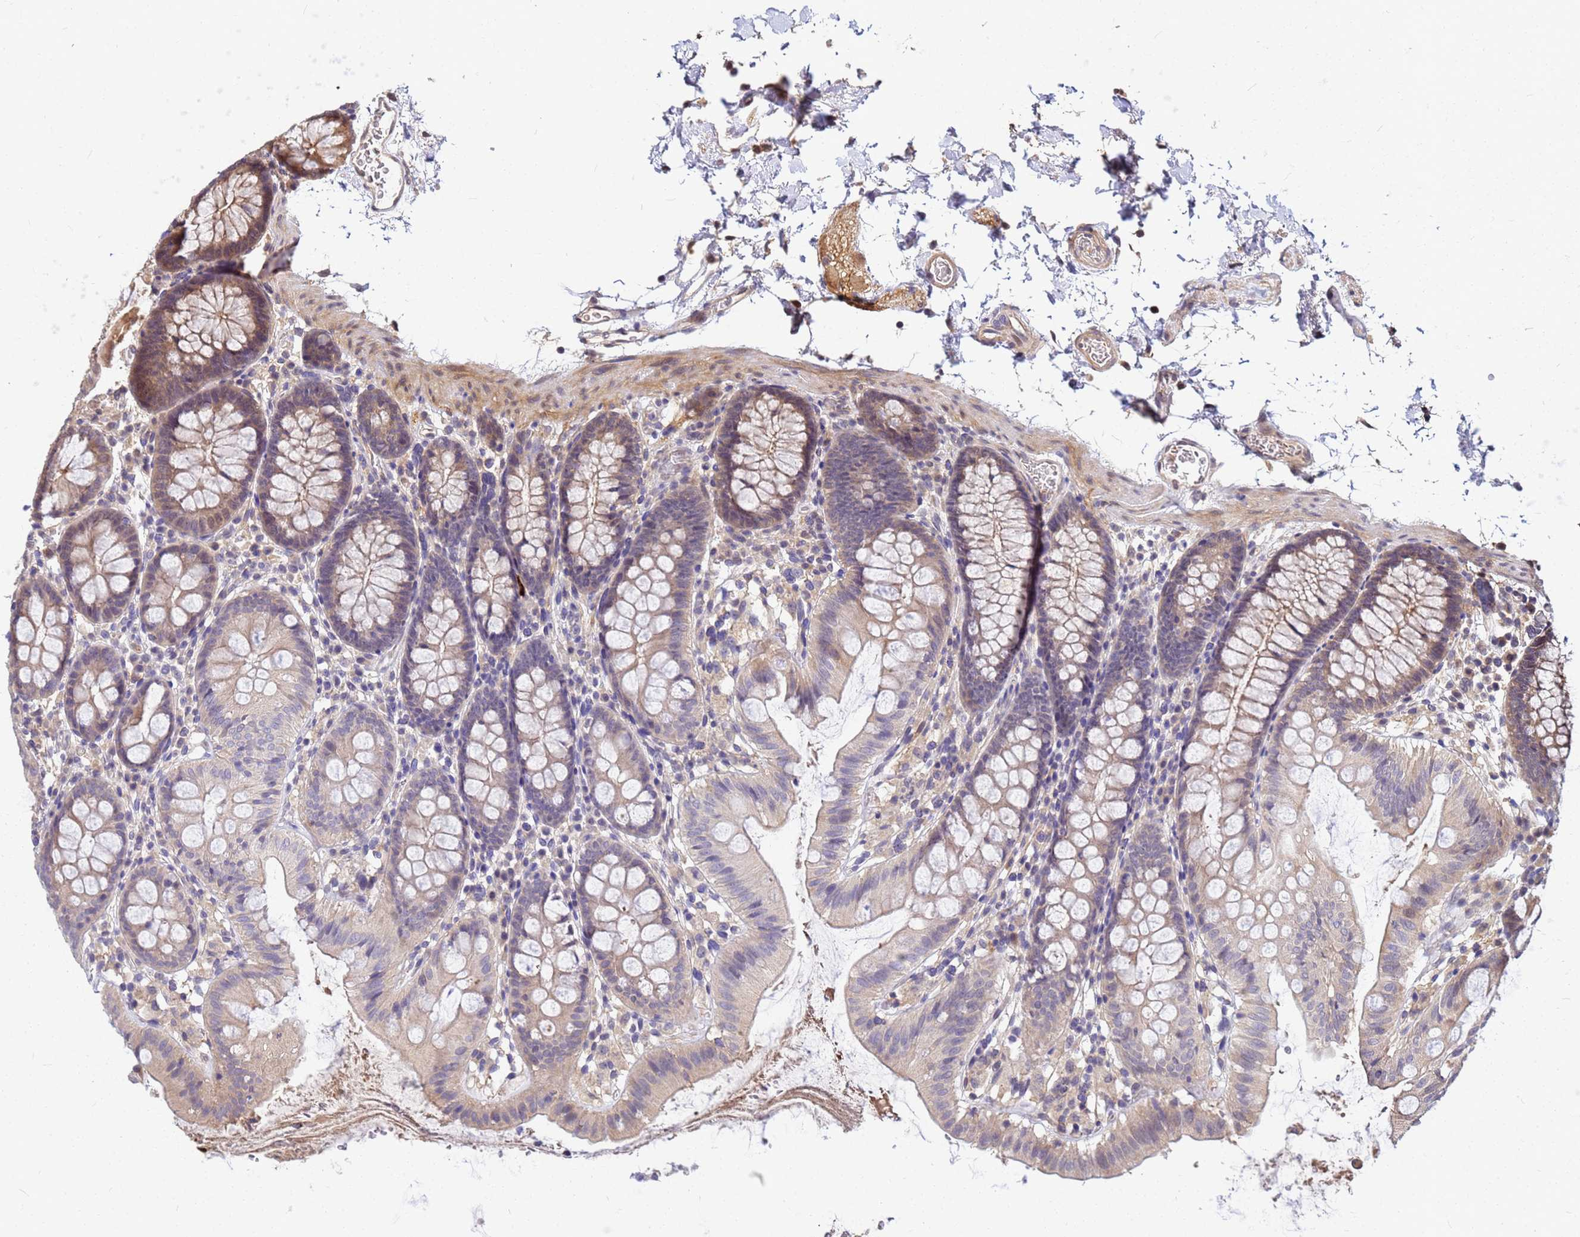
{"staining": {"intensity": "moderate", "quantity": ">75%", "location": "cytoplasmic/membranous"}, "tissue": "colon", "cell_type": "Endothelial cells", "image_type": "normal", "snomed": [{"axis": "morphology", "description": "Normal tissue, NOS"}, {"axis": "topography", "description": "Colon"}], "caption": "This is an image of immunohistochemistry staining of normal colon, which shows moderate expression in the cytoplasmic/membranous of endothelial cells.", "gene": "DUS4L", "patient": {"sex": "male", "age": 75}}